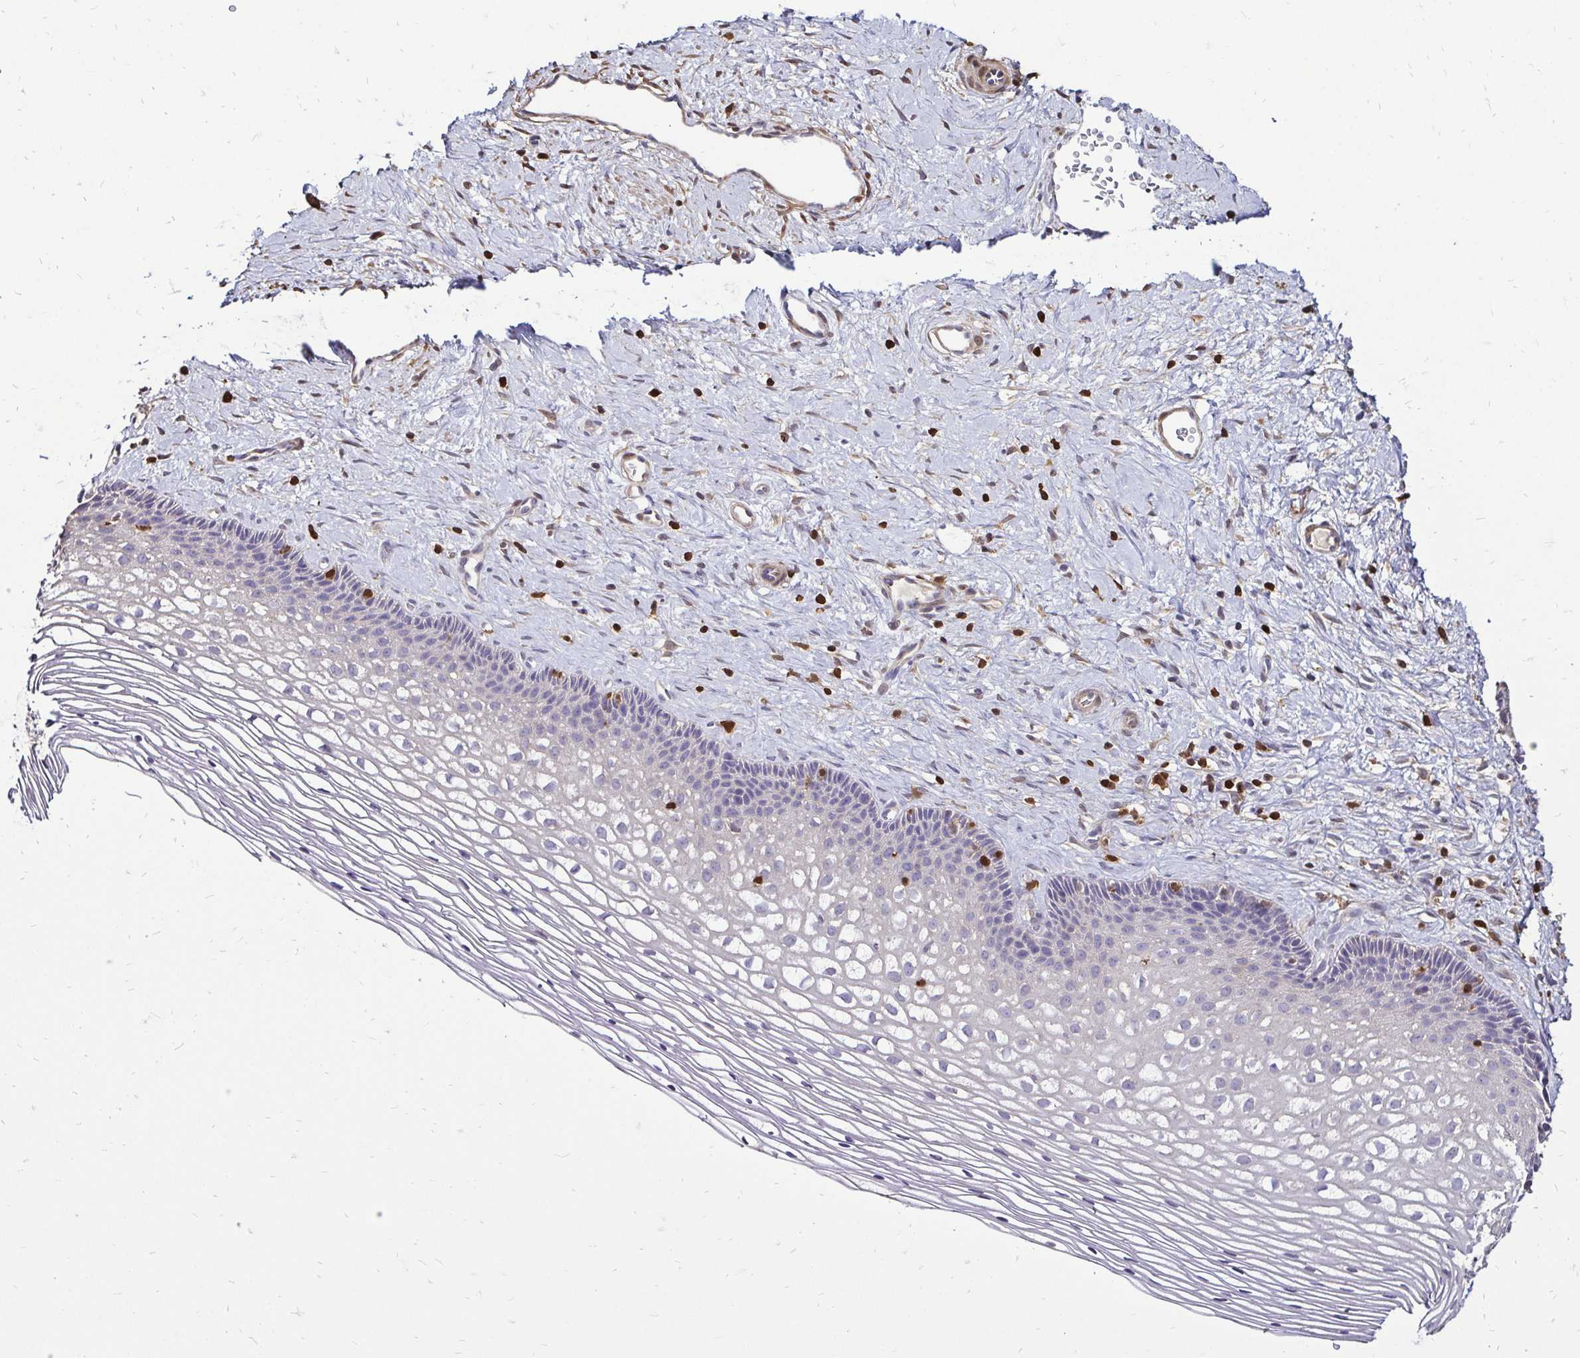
{"staining": {"intensity": "negative", "quantity": "none", "location": "none"}, "tissue": "cervix", "cell_type": "Glandular cells", "image_type": "normal", "snomed": [{"axis": "morphology", "description": "Normal tissue, NOS"}, {"axis": "topography", "description": "Cervix"}], "caption": "This is an immunohistochemistry image of benign cervix. There is no staining in glandular cells.", "gene": "ZFP1", "patient": {"sex": "female", "age": 34}}